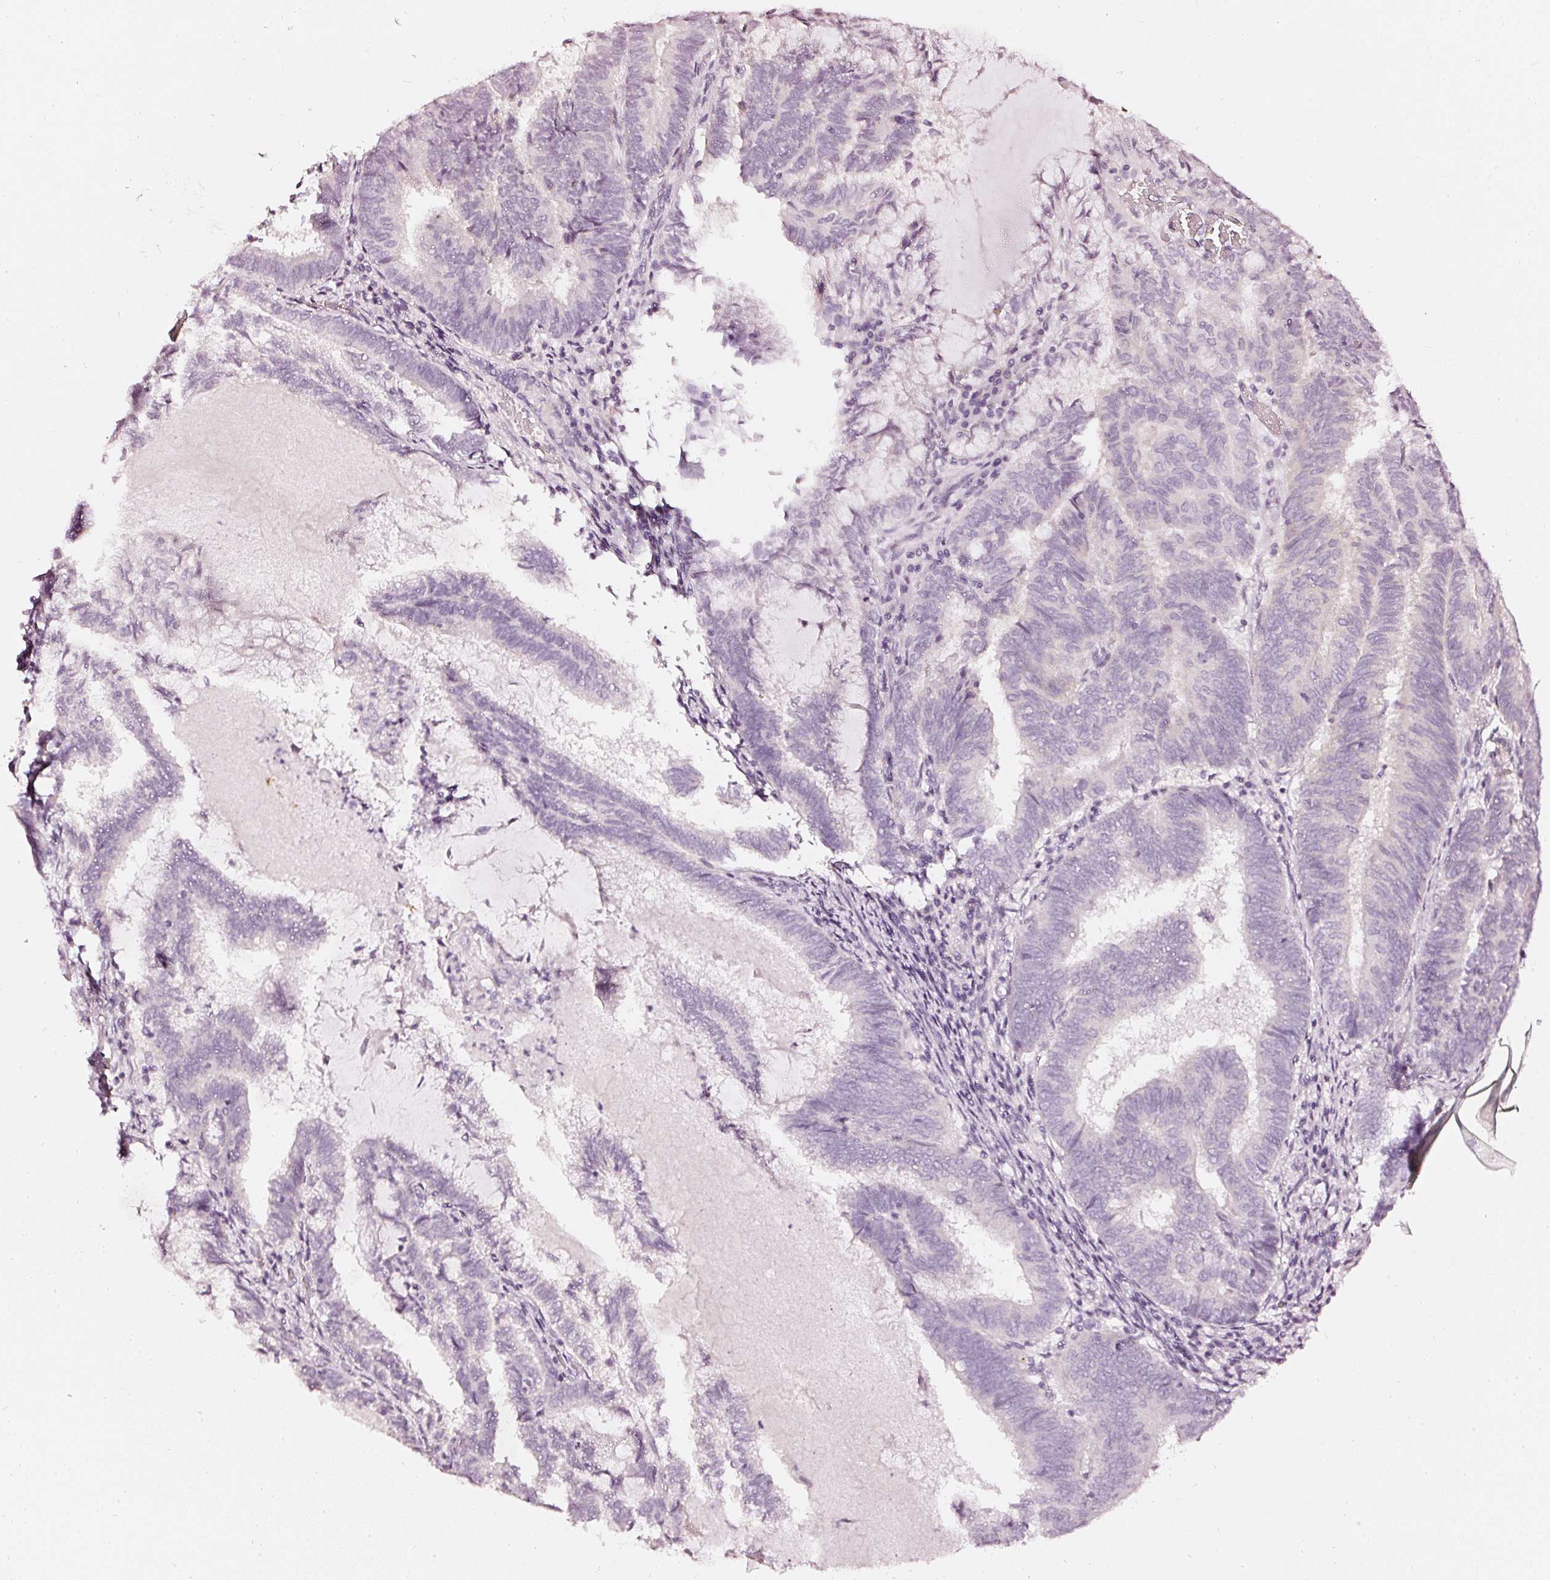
{"staining": {"intensity": "negative", "quantity": "none", "location": "none"}, "tissue": "endometrial cancer", "cell_type": "Tumor cells", "image_type": "cancer", "snomed": [{"axis": "morphology", "description": "Adenocarcinoma, NOS"}, {"axis": "topography", "description": "Endometrium"}], "caption": "Adenocarcinoma (endometrial) stained for a protein using immunohistochemistry (IHC) displays no expression tumor cells.", "gene": "CNP", "patient": {"sex": "female", "age": 80}}